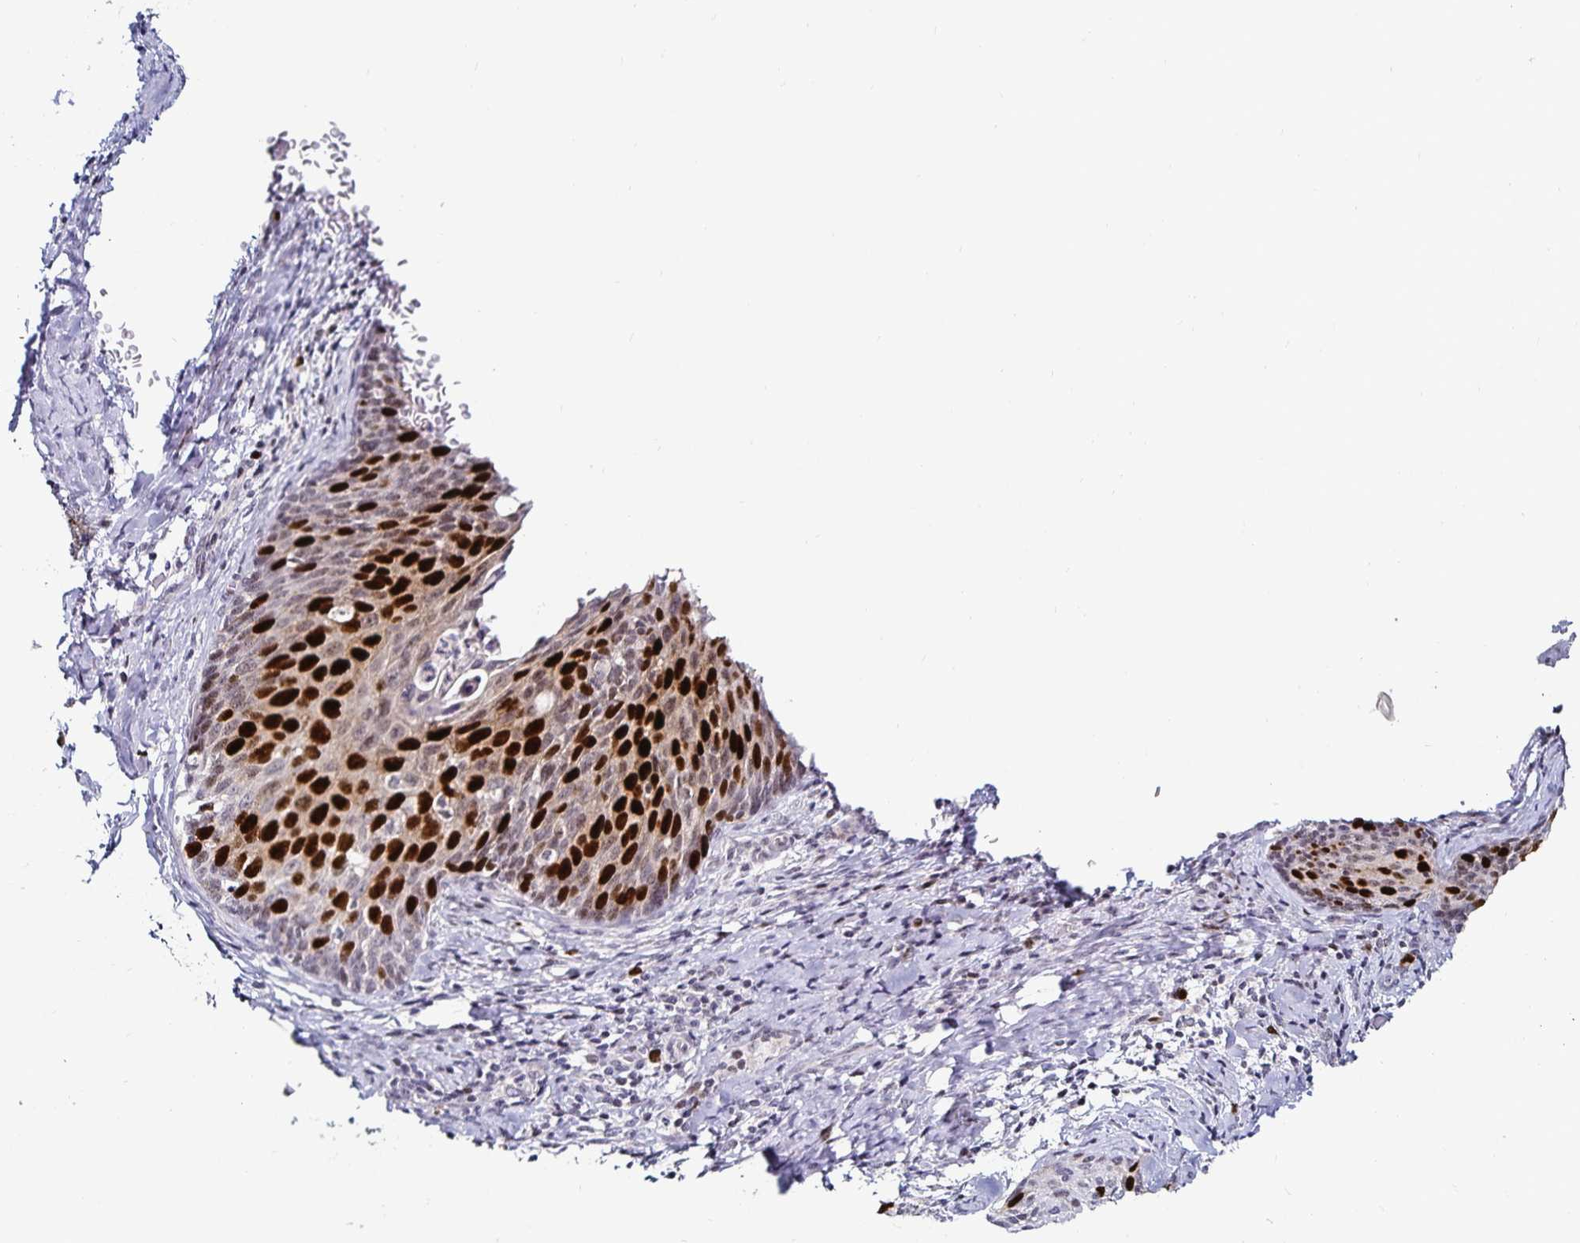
{"staining": {"intensity": "strong", "quantity": "<25%", "location": "nuclear"}, "tissue": "cervical cancer", "cell_type": "Tumor cells", "image_type": "cancer", "snomed": [{"axis": "morphology", "description": "Squamous cell carcinoma, NOS"}, {"axis": "morphology", "description": "Adenocarcinoma, NOS"}, {"axis": "topography", "description": "Cervix"}], "caption": "Strong nuclear protein expression is seen in about <25% of tumor cells in cervical cancer (adenocarcinoma). The protein of interest is shown in brown color, while the nuclei are stained blue.", "gene": "ANLN", "patient": {"sex": "female", "age": 52}}